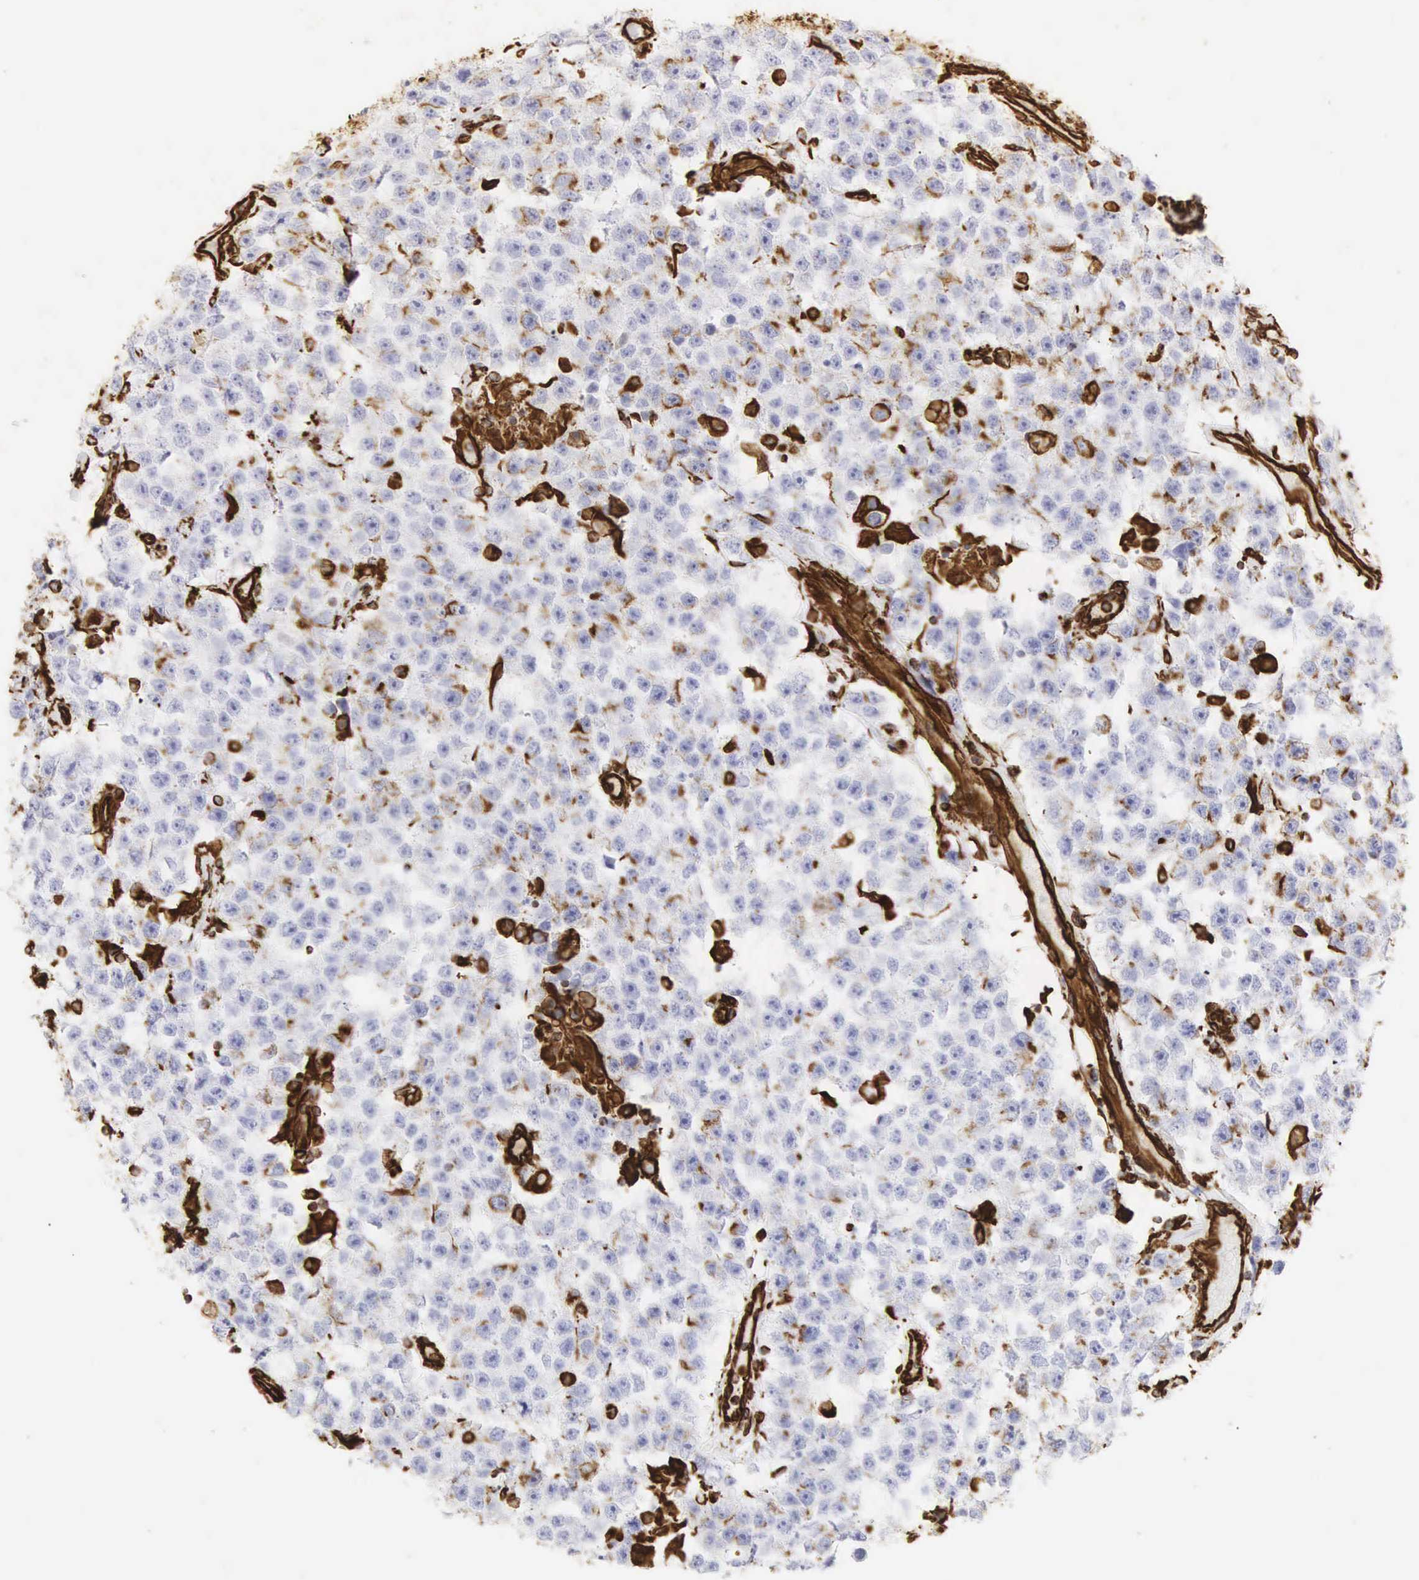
{"staining": {"intensity": "moderate", "quantity": "<25%", "location": "cytoplasmic/membranous"}, "tissue": "testis cancer", "cell_type": "Tumor cells", "image_type": "cancer", "snomed": [{"axis": "morphology", "description": "Seminoma, NOS"}, {"axis": "topography", "description": "Testis"}], "caption": "Human seminoma (testis) stained with a brown dye shows moderate cytoplasmic/membranous positive positivity in about <25% of tumor cells.", "gene": "VIM", "patient": {"sex": "male", "age": 52}}